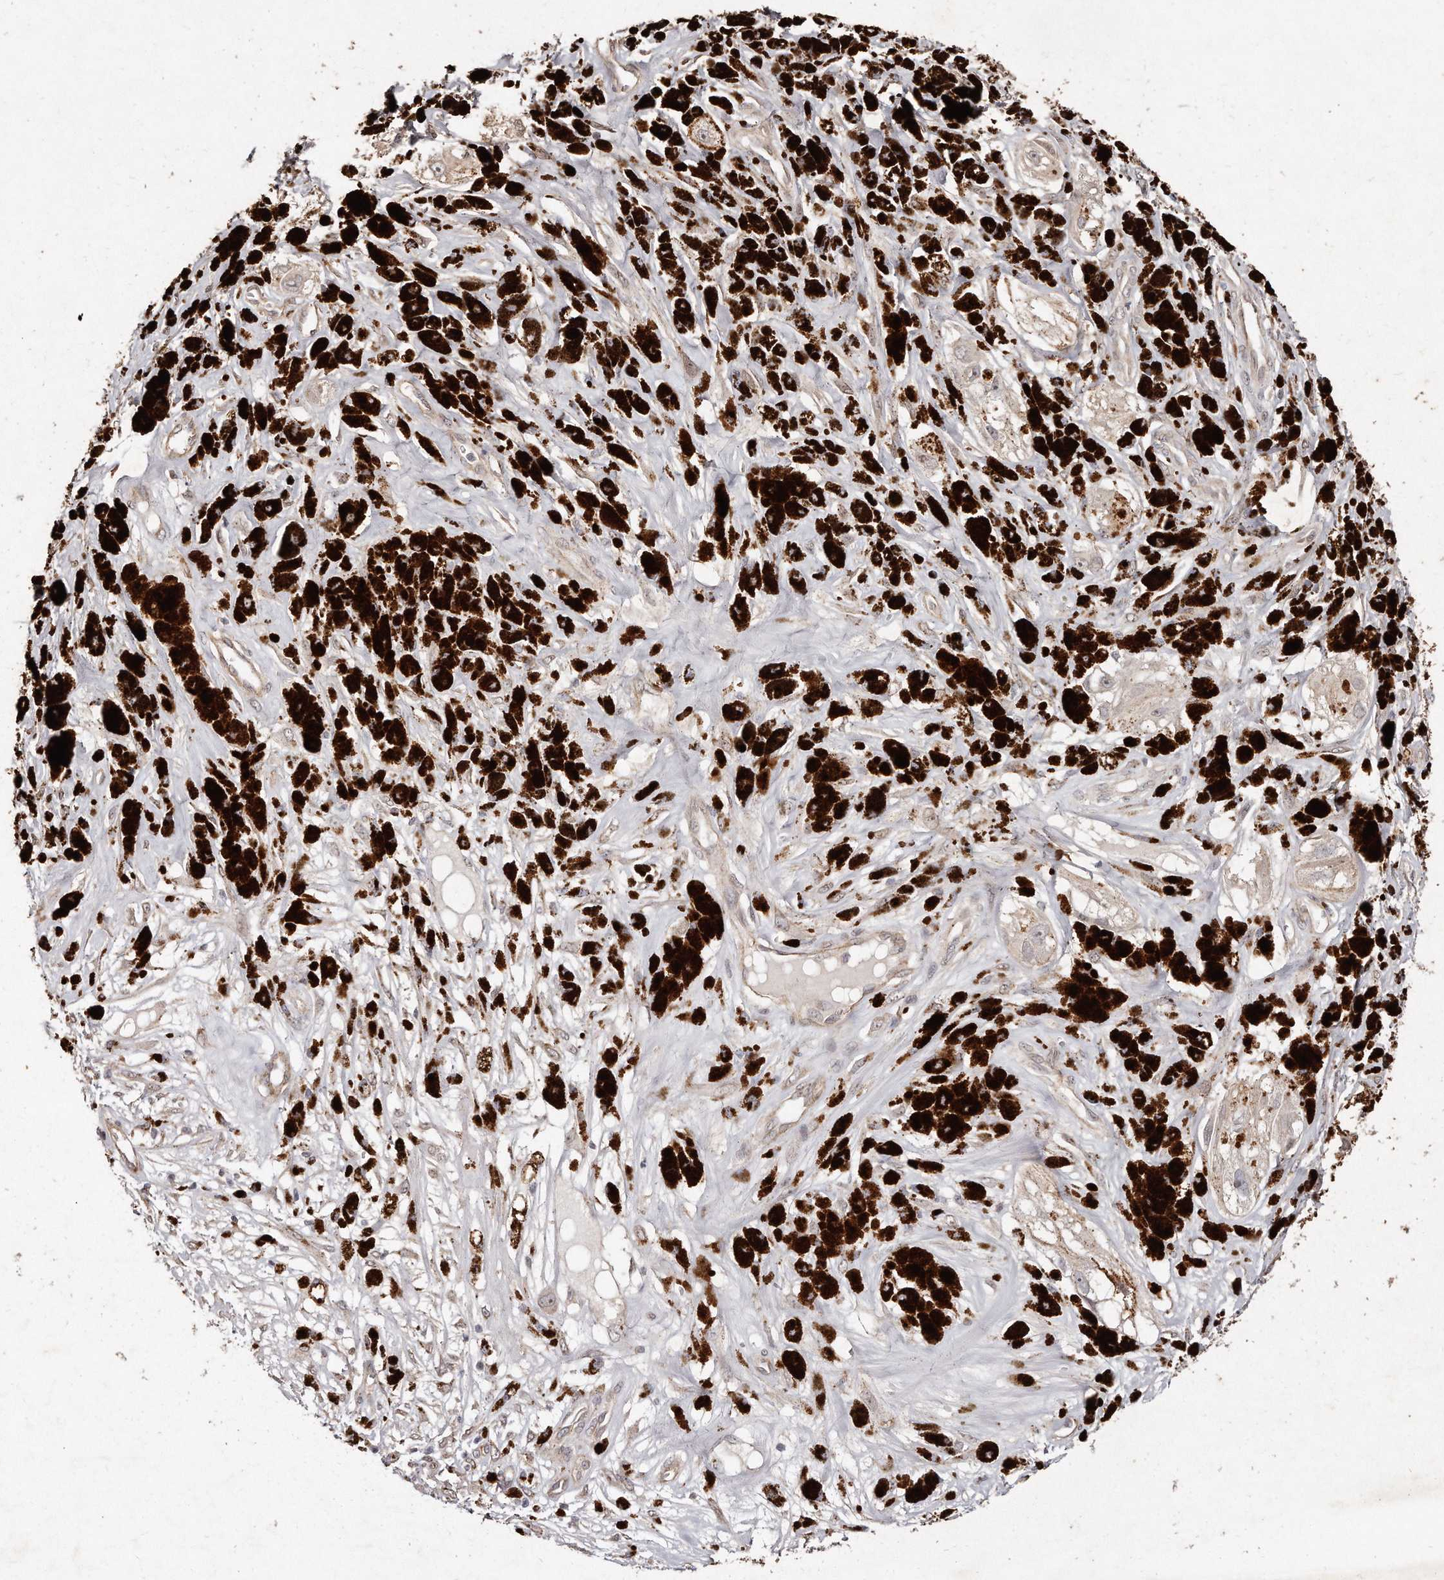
{"staining": {"intensity": "weak", "quantity": "<25%", "location": "cytoplasmic/membranous"}, "tissue": "melanoma", "cell_type": "Tumor cells", "image_type": "cancer", "snomed": [{"axis": "morphology", "description": "Malignant melanoma, NOS"}, {"axis": "topography", "description": "Skin"}], "caption": "This is an immunohistochemistry micrograph of melanoma. There is no positivity in tumor cells.", "gene": "HASPIN", "patient": {"sex": "male", "age": 88}}